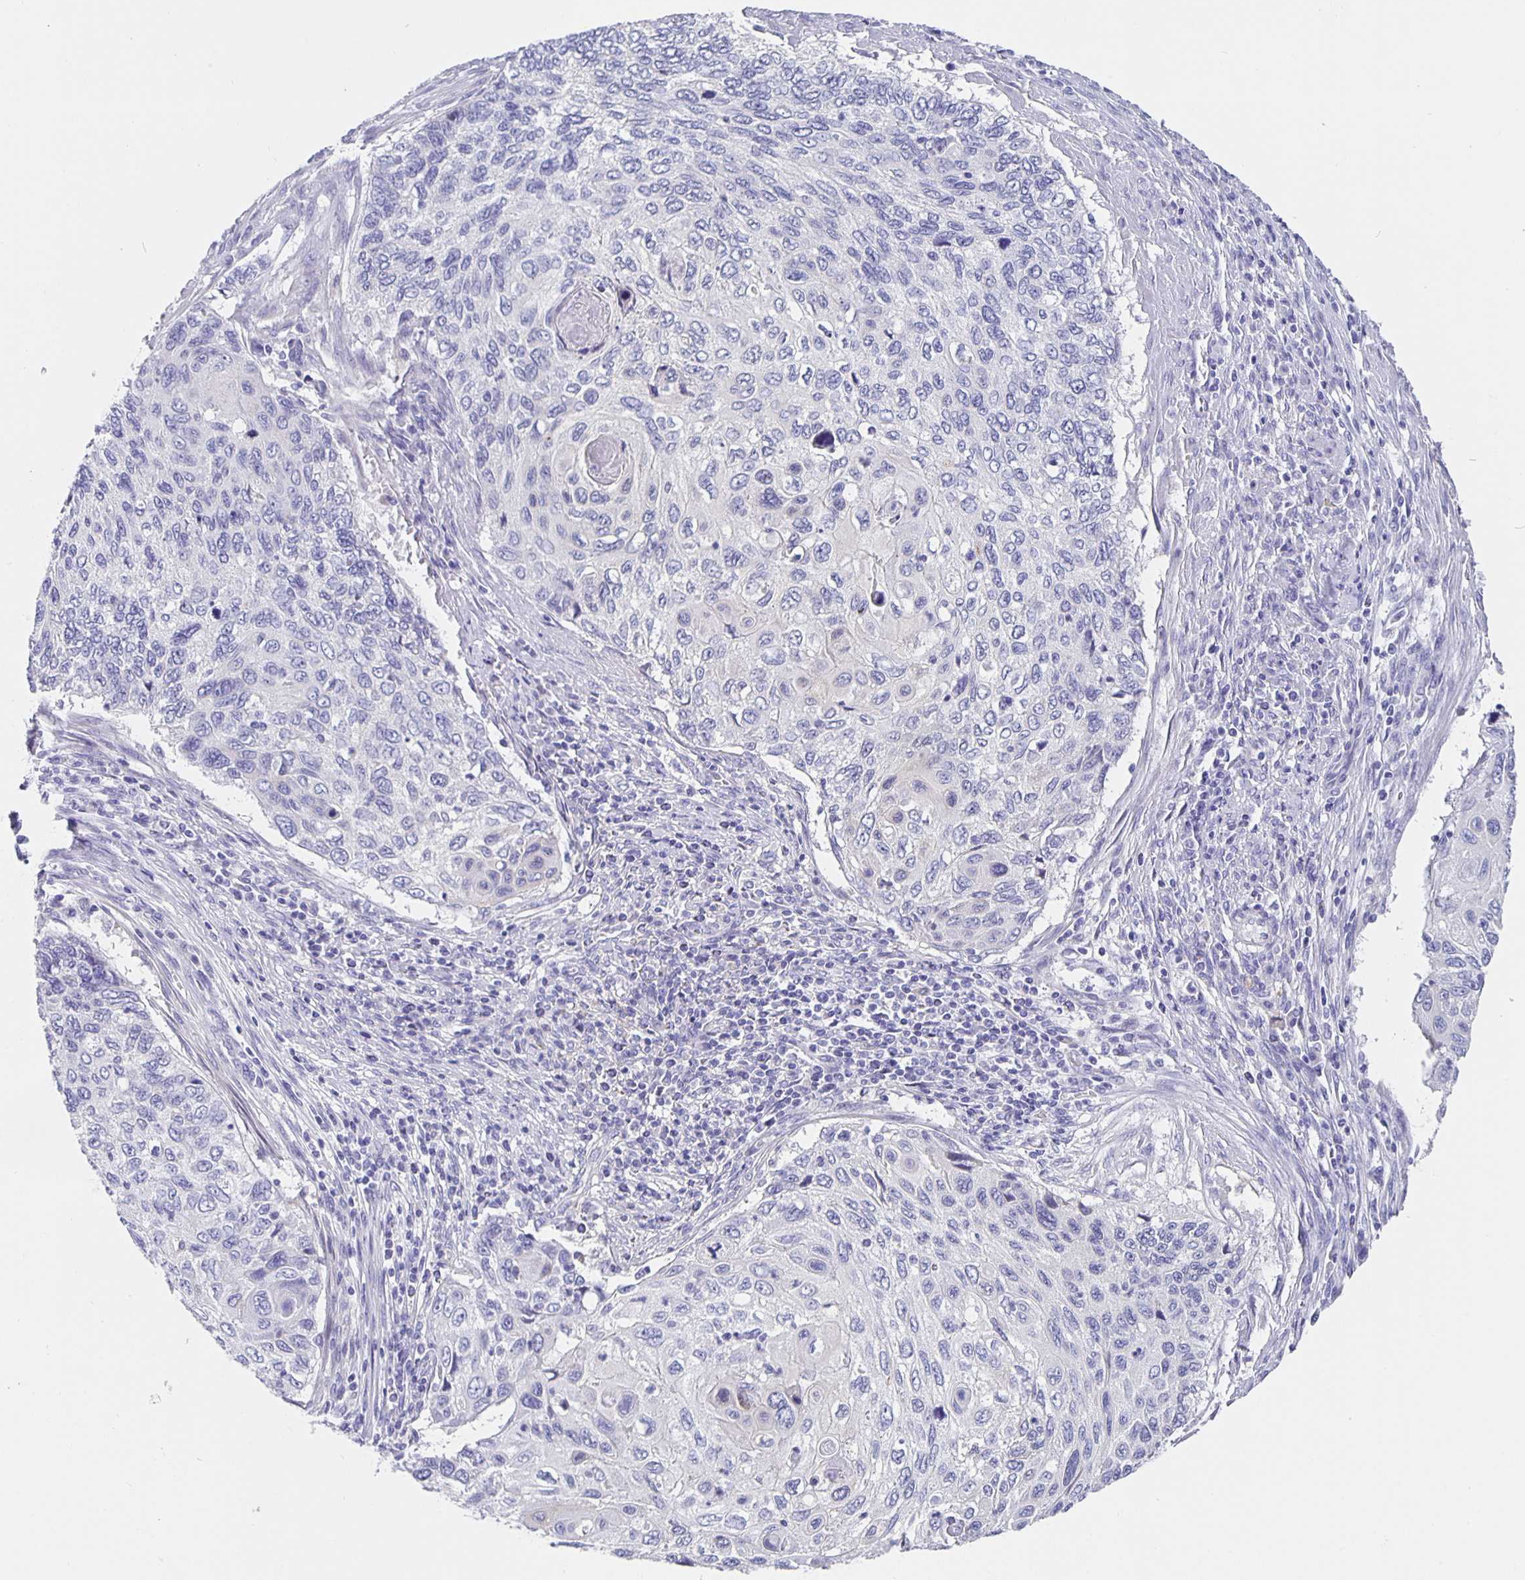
{"staining": {"intensity": "negative", "quantity": "none", "location": "none"}, "tissue": "cervical cancer", "cell_type": "Tumor cells", "image_type": "cancer", "snomed": [{"axis": "morphology", "description": "Squamous cell carcinoma, NOS"}, {"axis": "topography", "description": "Cervix"}], "caption": "An image of cervical cancer (squamous cell carcinoma) stained for a protein reveals no brown staining in tumor cells.", "gene": "CFAP74", "patient": {"sex": "female", "age": 70}}